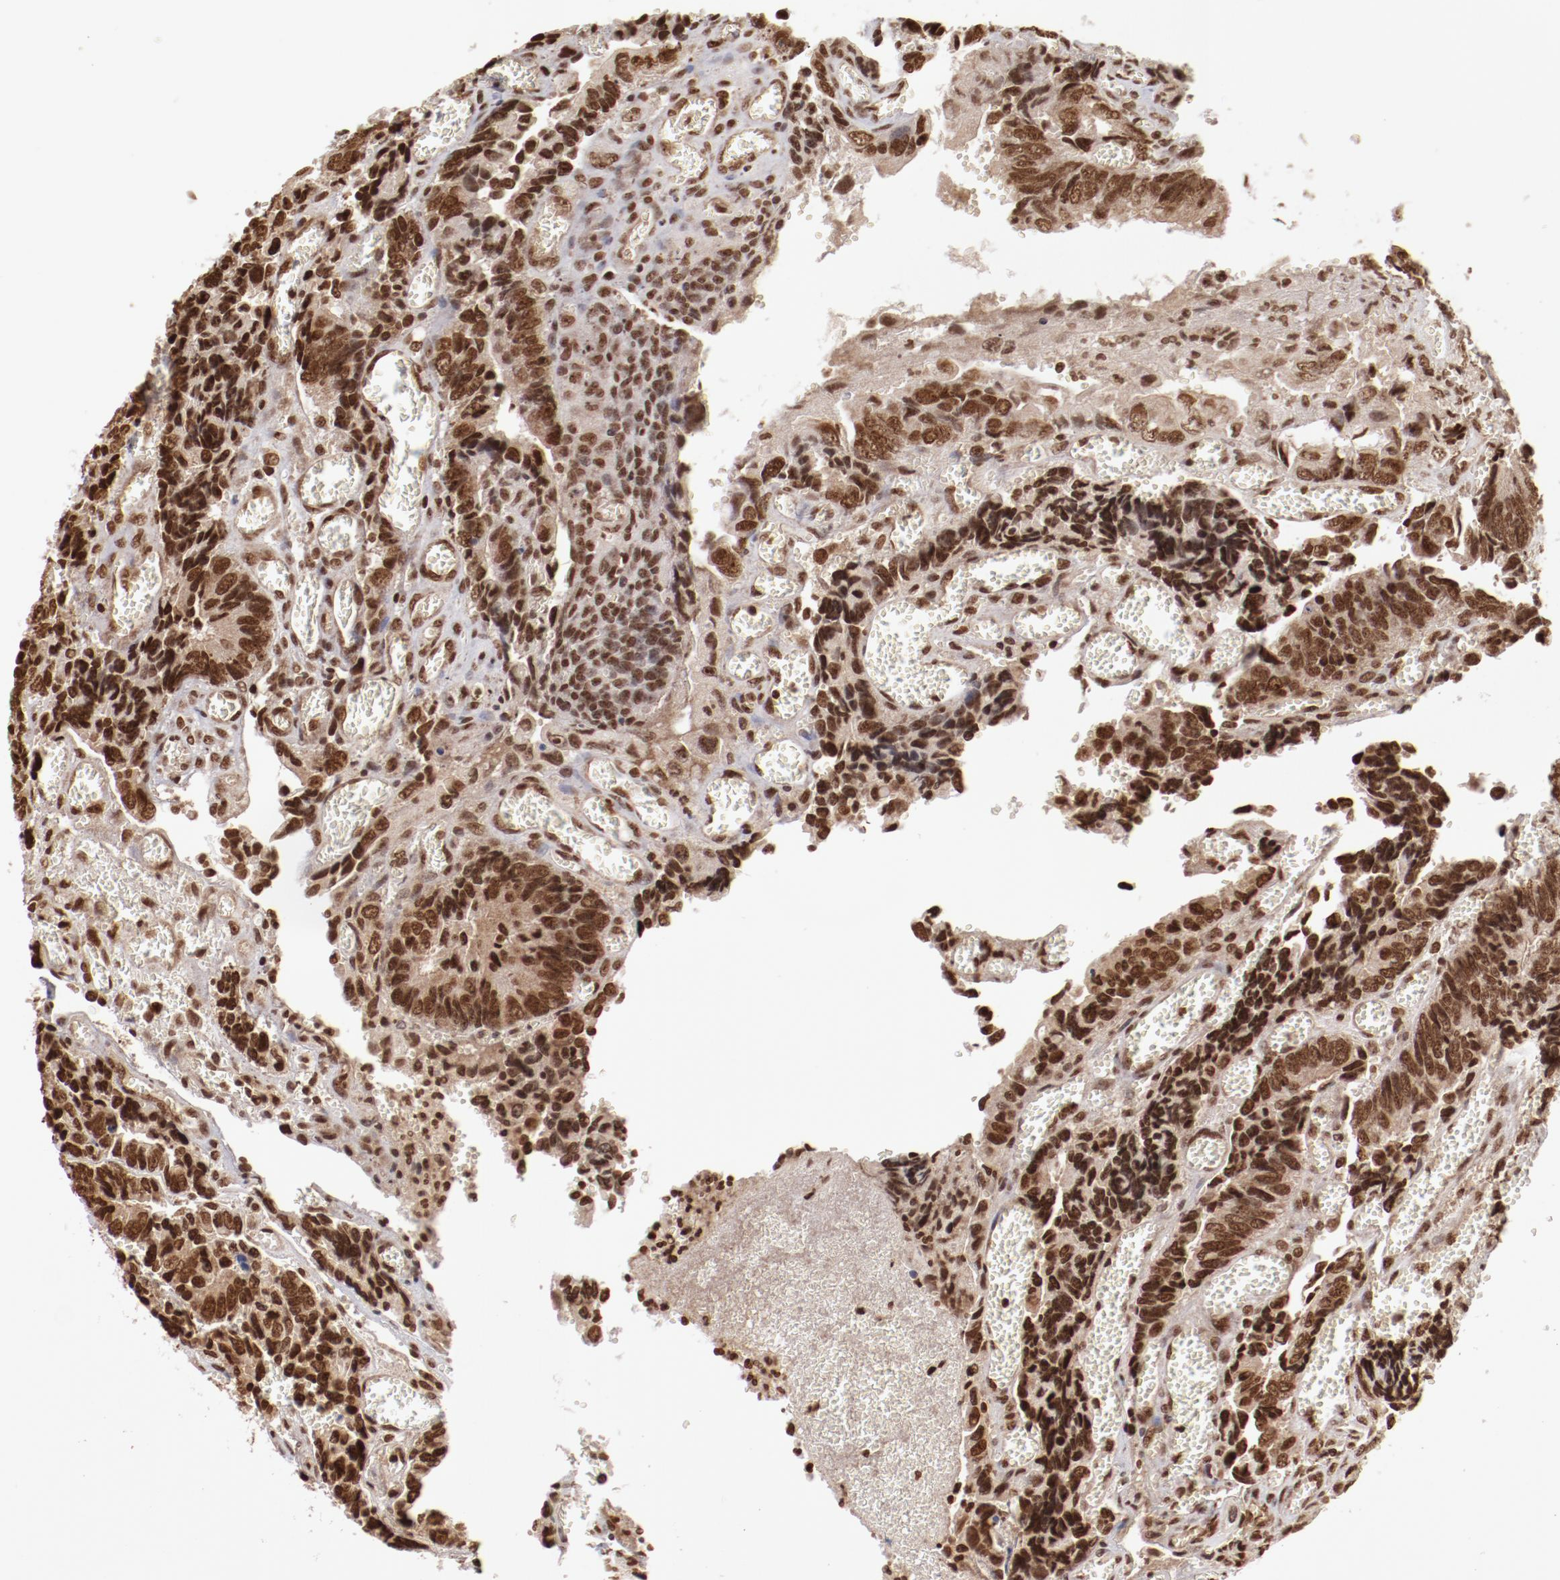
{"staining": {"intensity": "moderate", "quantity": ">75%", "location": "nuclear"}, "tissue": "colorectal cancer", "cell_type": "Tumor cells", "image_type": "cancer", "snomed": [{"axis": "morphology", "description": "Adenocarcinoma, NOS"}, {"axis": "topography", "description": "Colon"}], "caption": "A brown stain labels moderate nuclear expression of a protein in human colorectal cancer tumor cells.", "gene": "ABL2", "patient": {"sex": "male", "age": 72}}